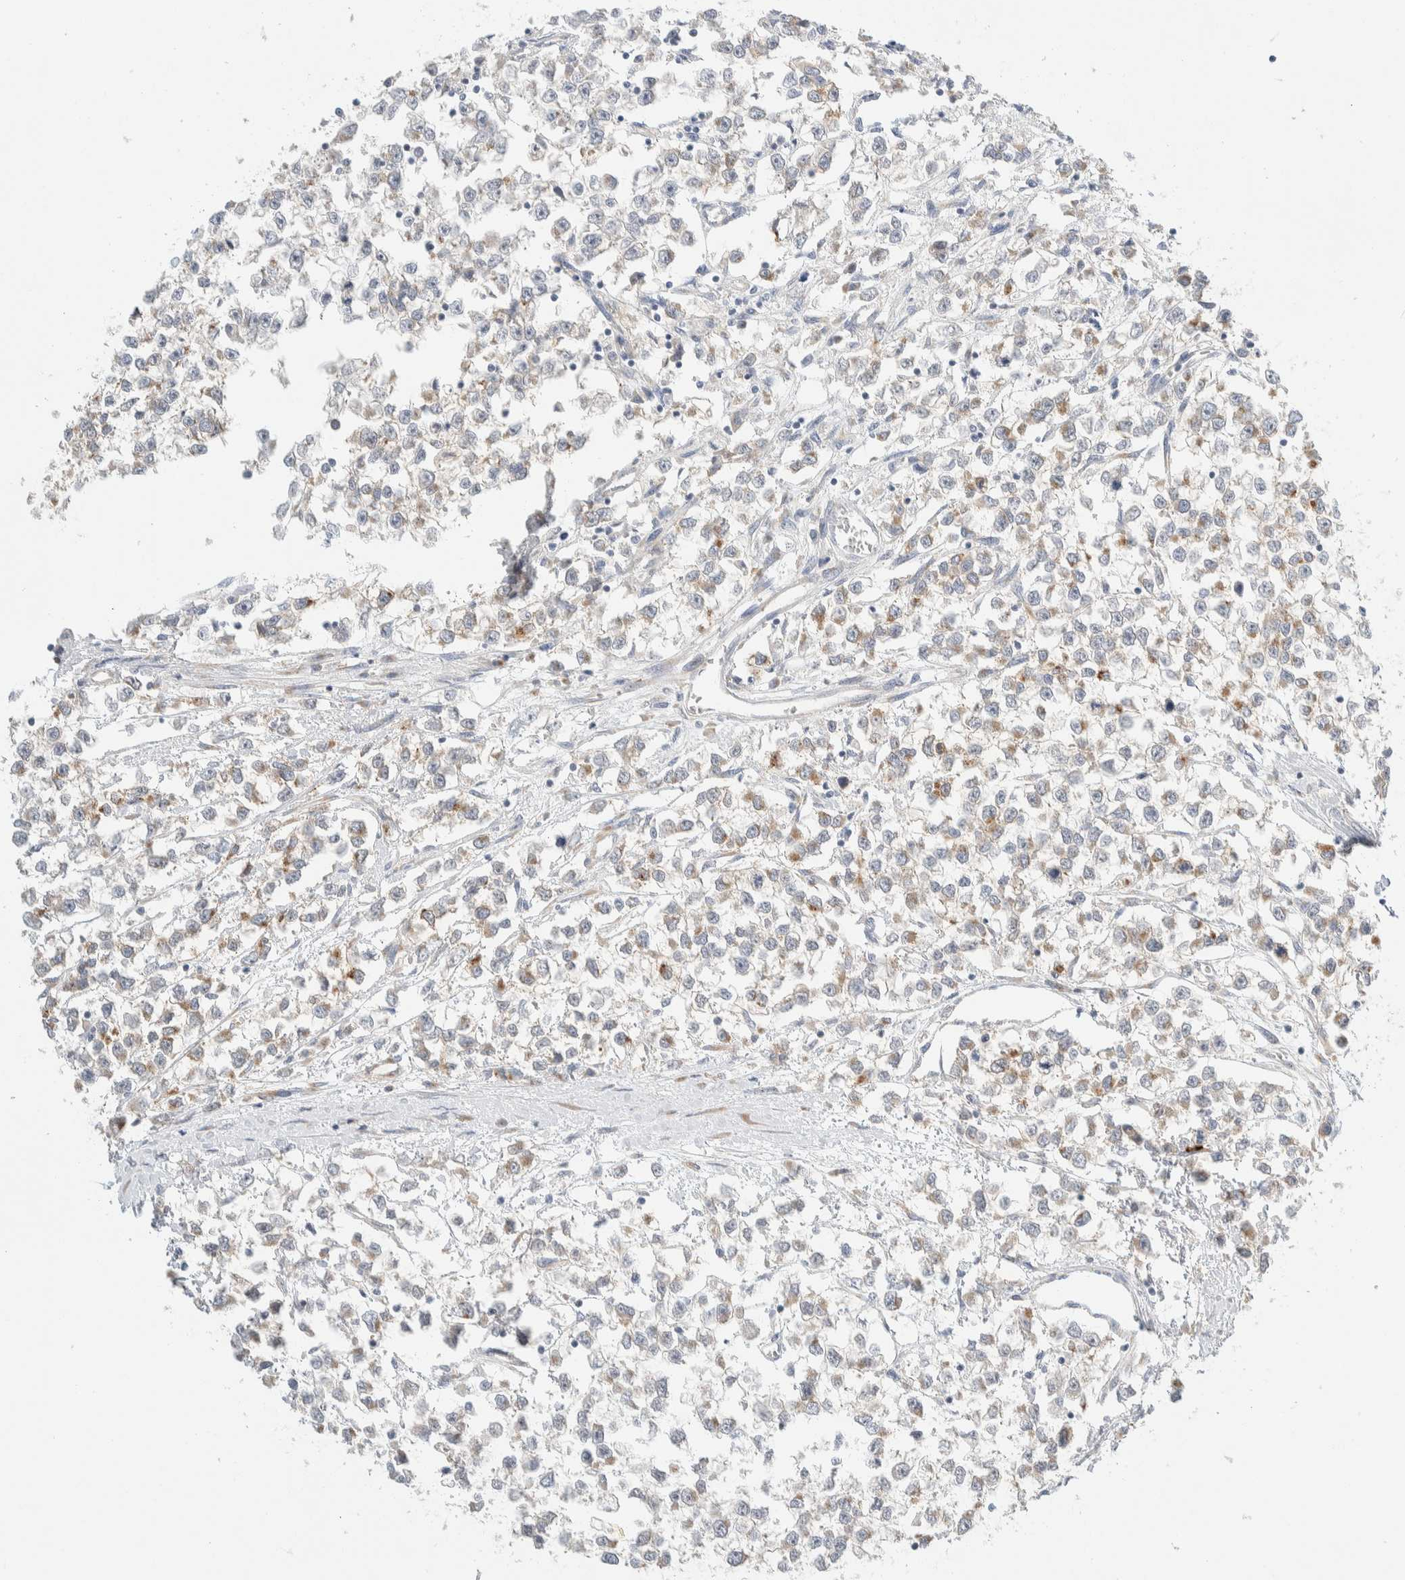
{"staining": {"intensity": "weak", "quantity": "25%-75%", "location": "cytoplasmic/membranous"}, "tissue": "testis cancer", "cell_type": "Tumor cells", "image_type": "cancer", "snomed": [{"axis": "morphology", "description": "Seminoma, NOS"}, {"axis": "morphology", "description": "Carcinoma, Embryonal, NOS"}, {"axis": "topography", "description": "Testis"}], "caption": "This image shows testis cancer stained with immunohistochemistry (IHC) to label a protein in brown. The cytoplasmic/membranous of tumor cells show weak positivity for the protein. Nuclei are counter-stained blue.", "gene": "TMEM184B", "patient": {"sex": "male", "age": 51}}